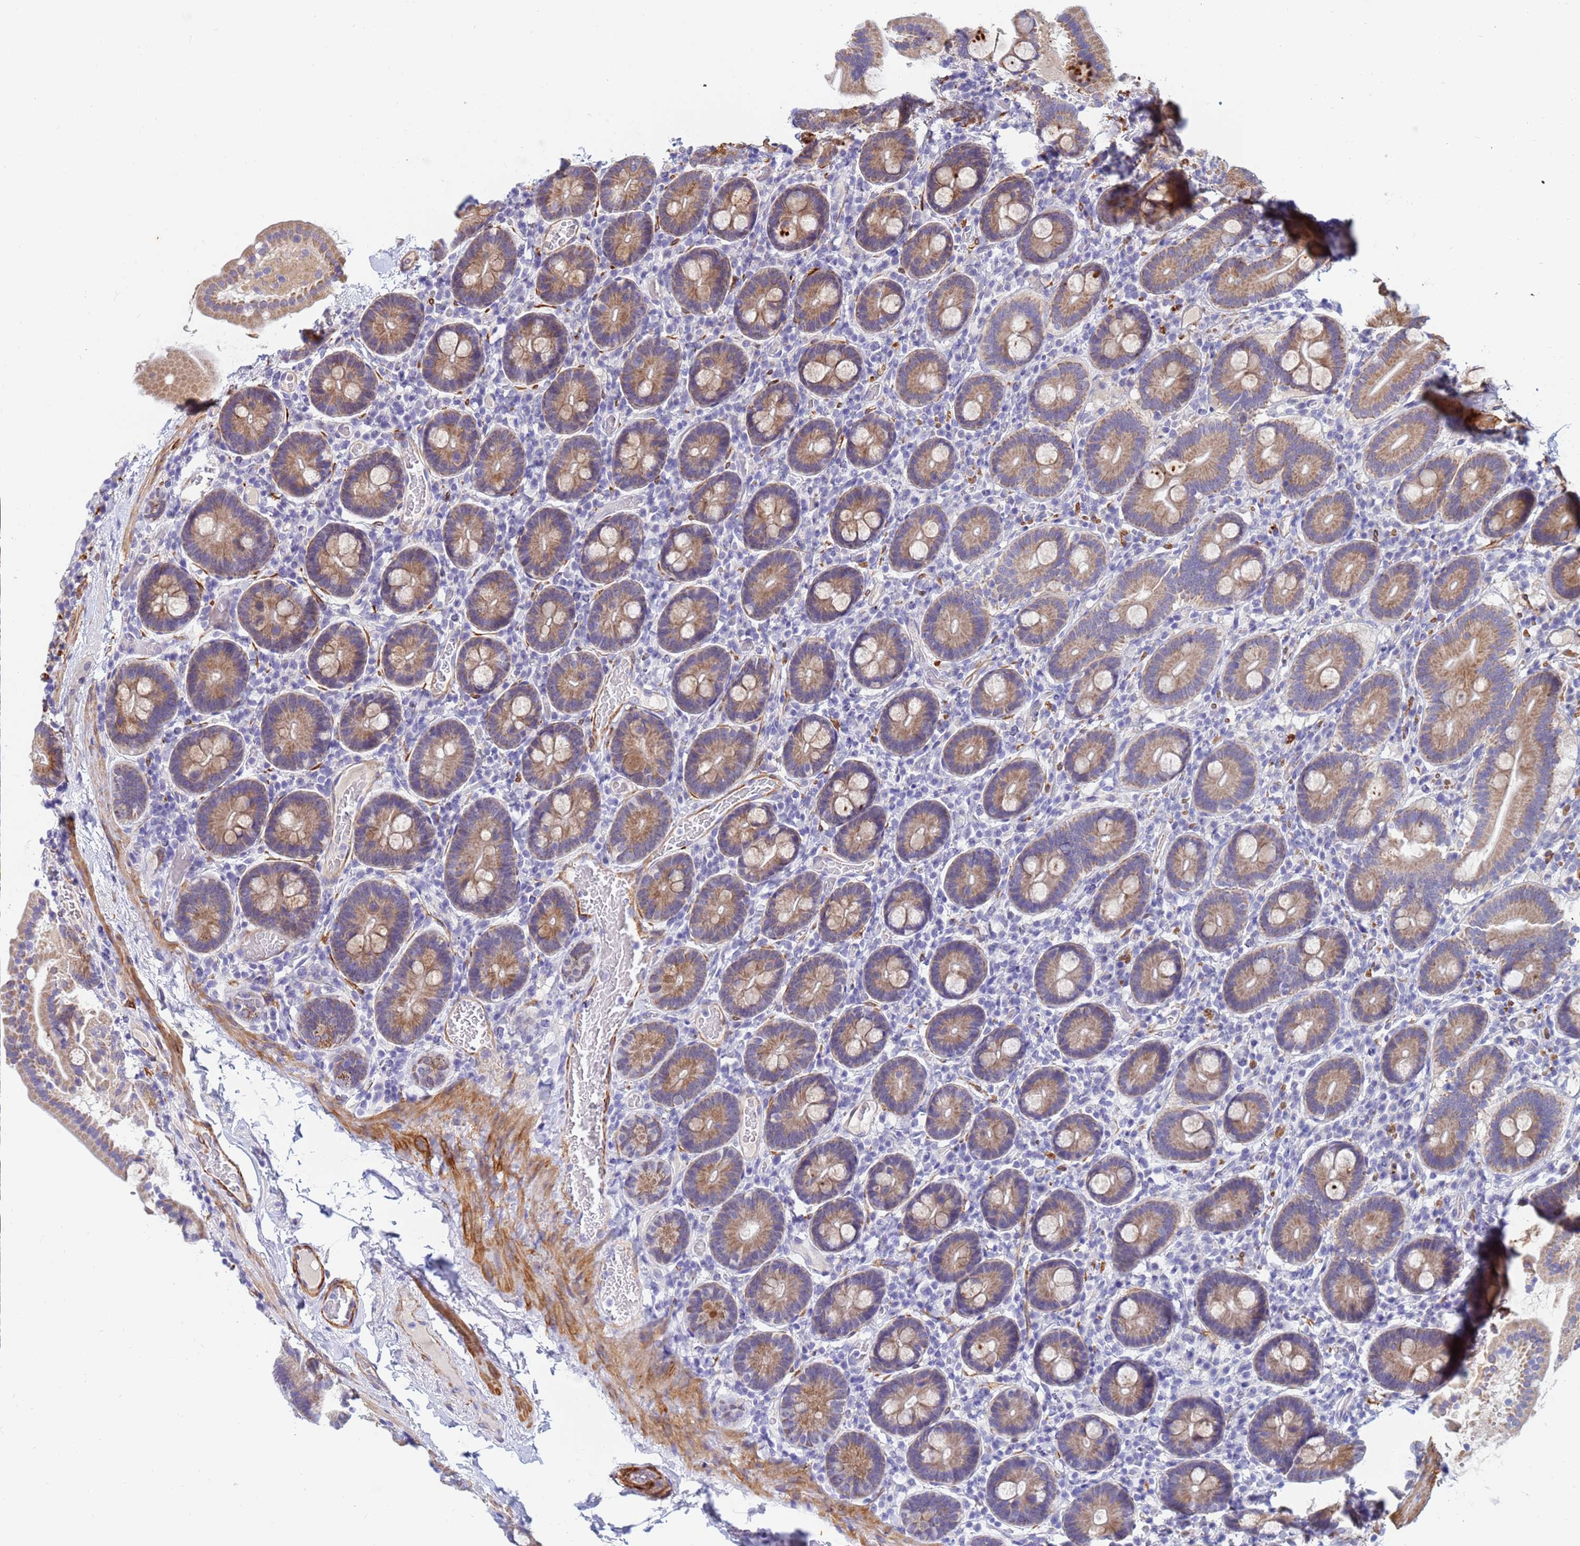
{"staining": {"intensity": "moderate", "quantity": ">75%", "location": "cytoplasmic/membranous"}, "tissue": "duodenum", "cell_type": "Glandular cells", "image_type": "normal", "snomed": [{"axis": "morphology", "description": "Normal tissue, NOS"}, {"axis": "topography", "description": "Duodenum"}], "caption": "Protein staining of benign duodenum exhibits moderate cytoplasmic/membranous positivity in about >75% of glandular cells.", "gene": "SDR39U1", "patient": {"sex": "male", "age": 55}}